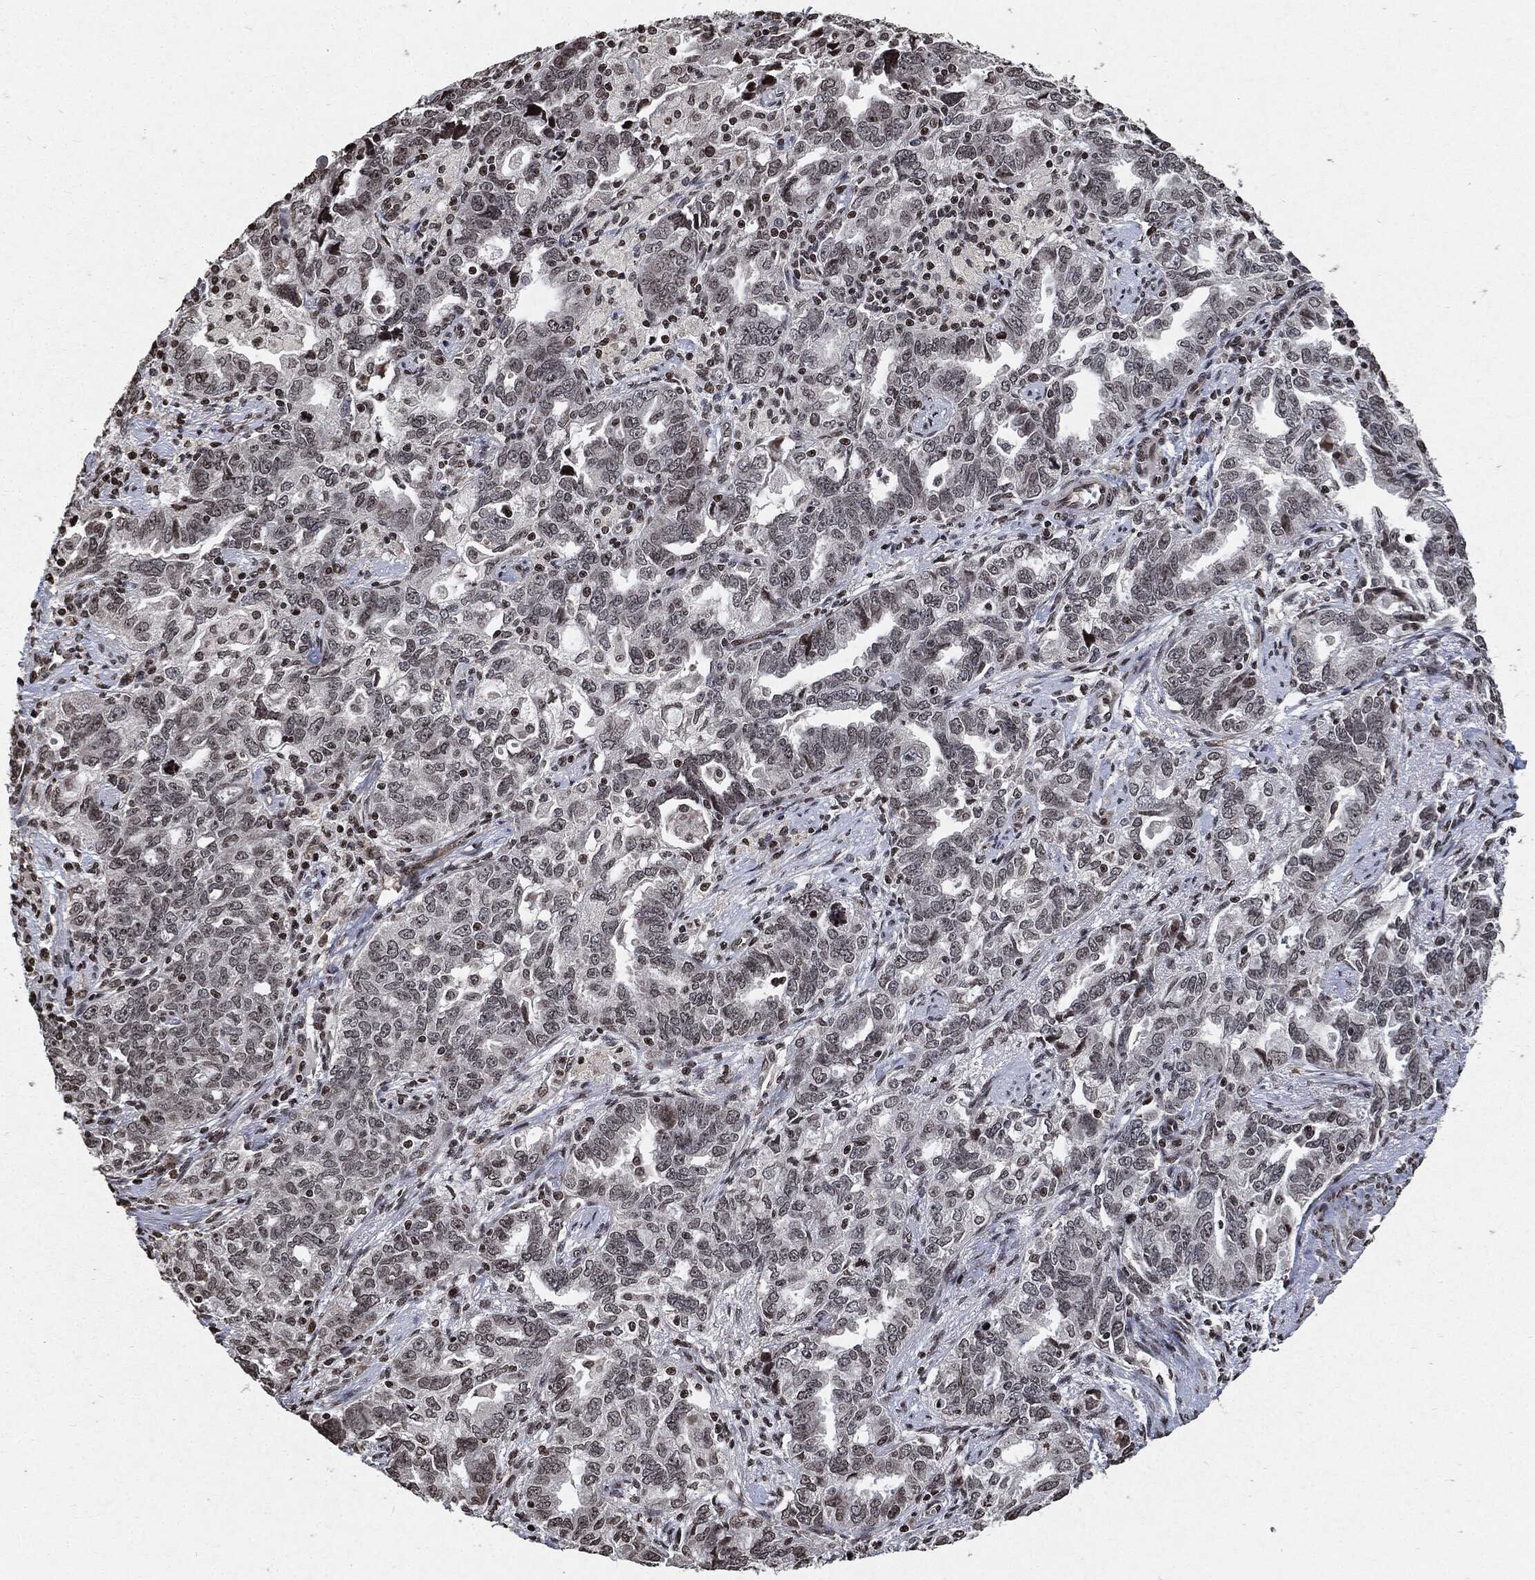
{"staining": {"intensity": "negative", "quantity": "none", "location": "none"}, "tissue": "ovarian cancer", "cell_type": "Tumor cells", "image_type": "cancer", "snomed": [{"axis": "morphology", "description": "Cystadenocarcinoma, serous, NOS"}, {"axis": "topography", "description": "Ovary"}], "caption": "A photomicrograph of human ovarian serous cystadenocarcinoma is negative for staining in tumor cells.", "gene": "JUN", "patient": {"sex": "female", "age": 51}}